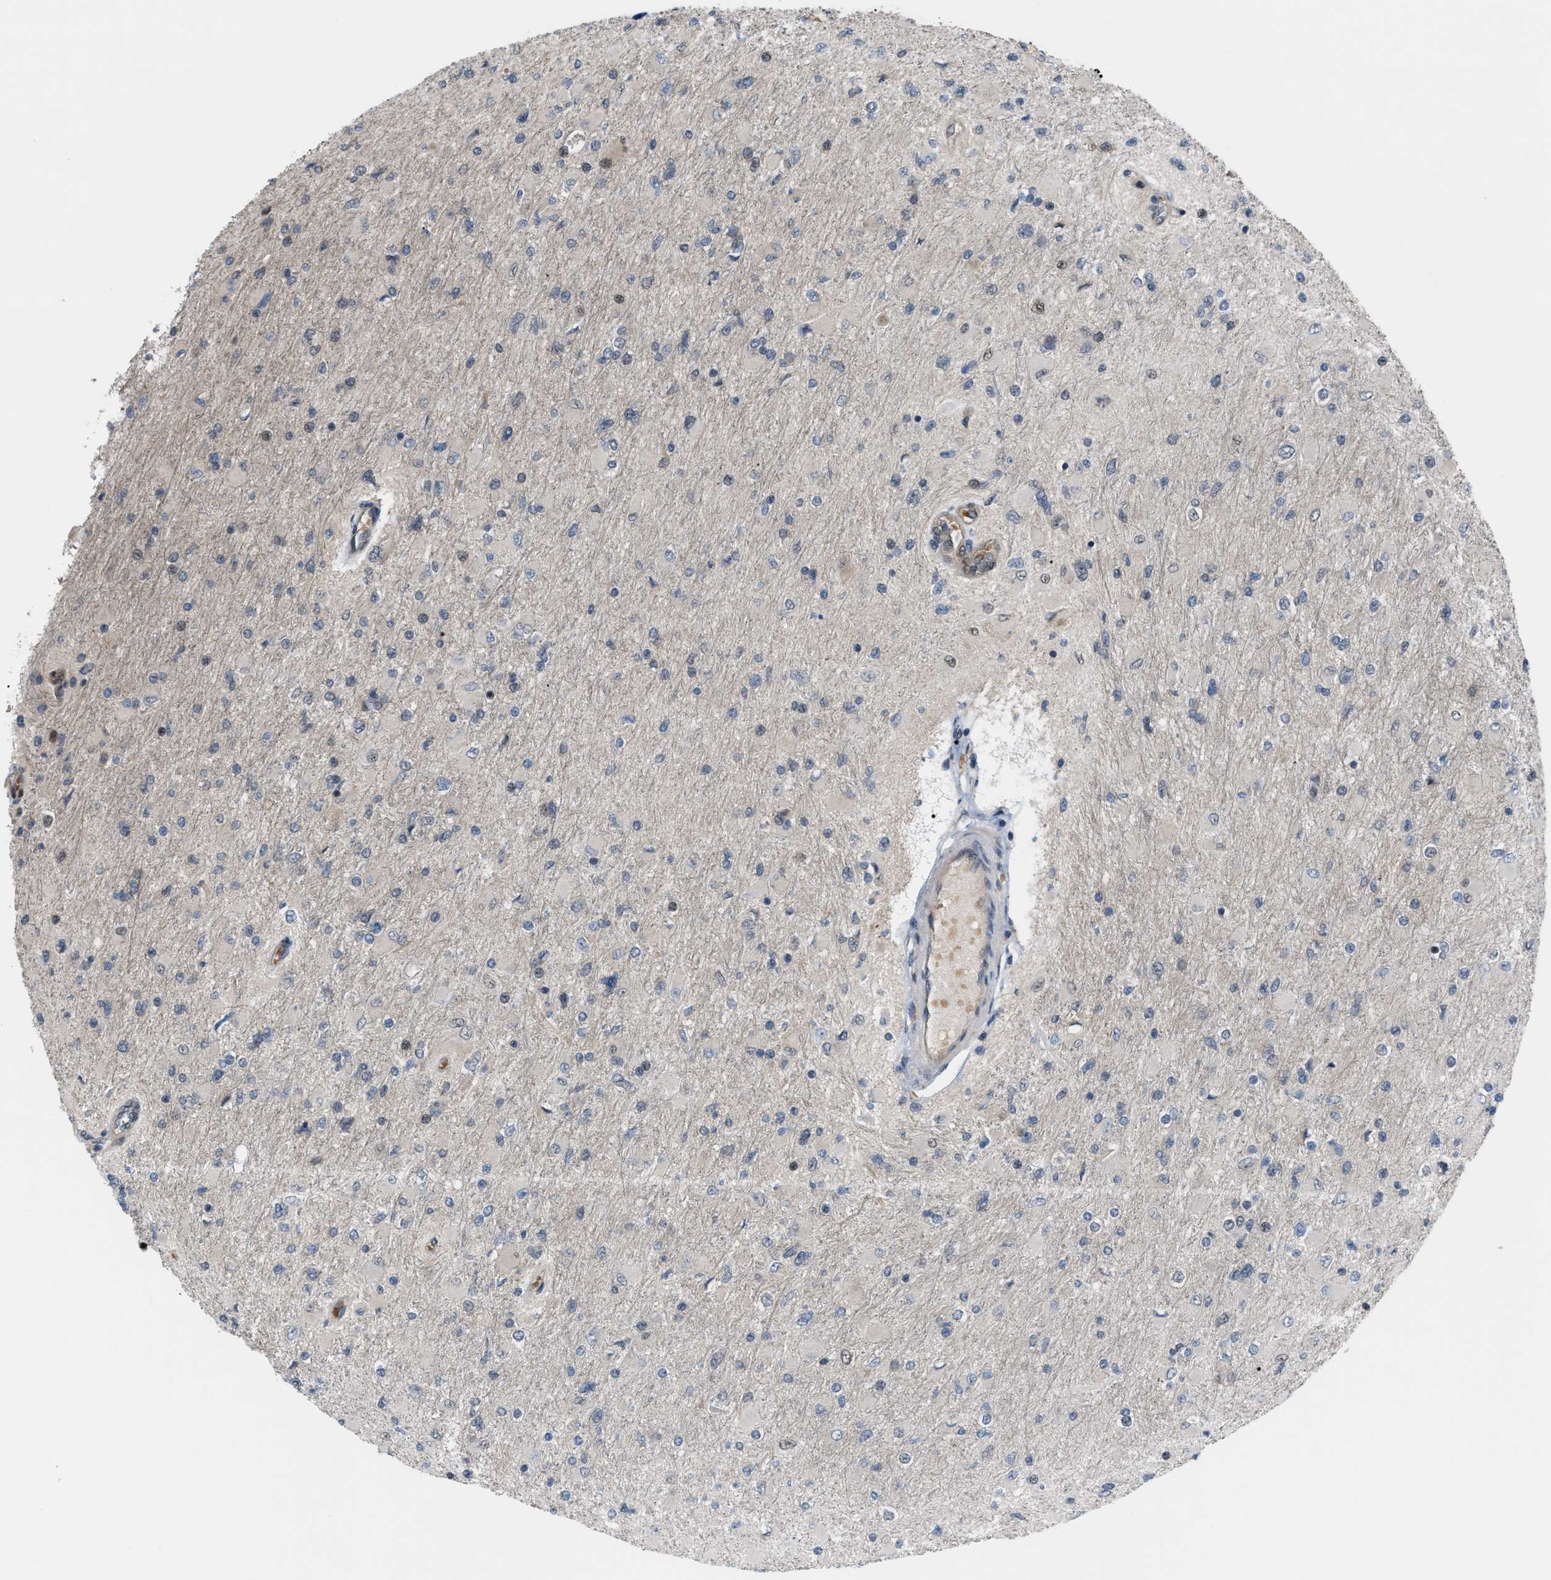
{"staining": {"intensity": "negative", "quantity": "none", "location": "none"}, "tissue": "glioma", "cell_type": "Tumor cells", "image_type": "cancer", "snomed": [{"axis": "morphology", "description": "Glioma, malignant, High grade"}, {"axis": "topography", "description": "Cerebral cortex"}], "caption": "Malignant glioma (high-grade) stained for a protein using immunohistochemistry (IHC) demonstrates no expression tumor cells.", "gene": "RFFL", "patient": {"sex": "female", "age": 36}}